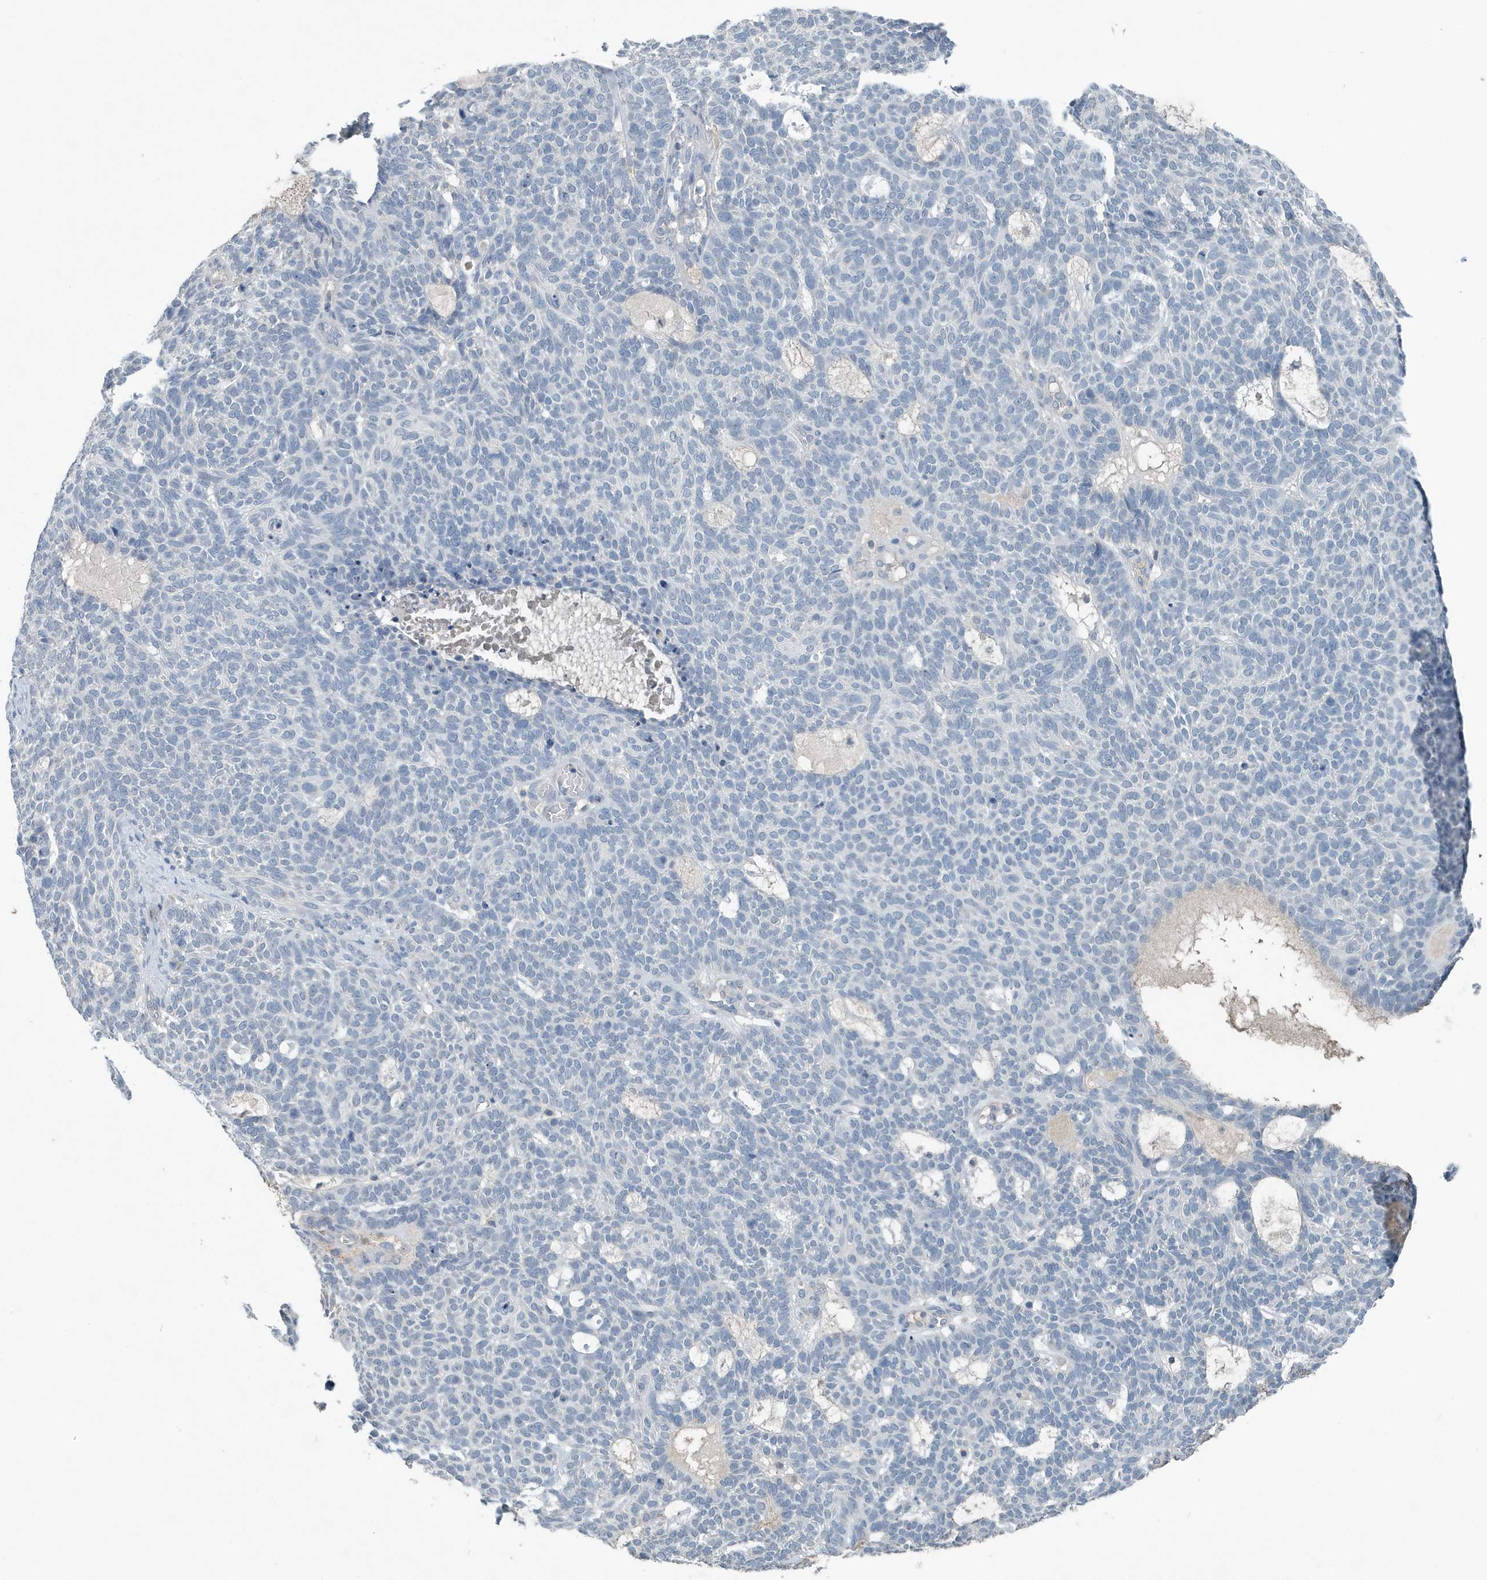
{"staining": {"intensity": "negative", "quantity": "none", "location": "none"}, "tissue": "skin cancer", "cell_type": "Tumor cells", "image_type": "cancer", "snomed": [{"axis": "morphology", "description": "Squamous cell carcinoma, NOS"}, {"axis": "topography", "description": "Skin"}], "caption": "Immunohistochemistry (IHC) micrograph of neoplastic tissue: skin cancer stained with DAB (3,3'-diaminobenzidine) demonstrates no significant protein expression in tumor cells. (Brightfield microscopy of DAB (3,3'-diaminobenzidine) immunohistochemistry at high magnification).", "gene": "UGT2B4", "patient": {"sex": "female", "age": 90}}